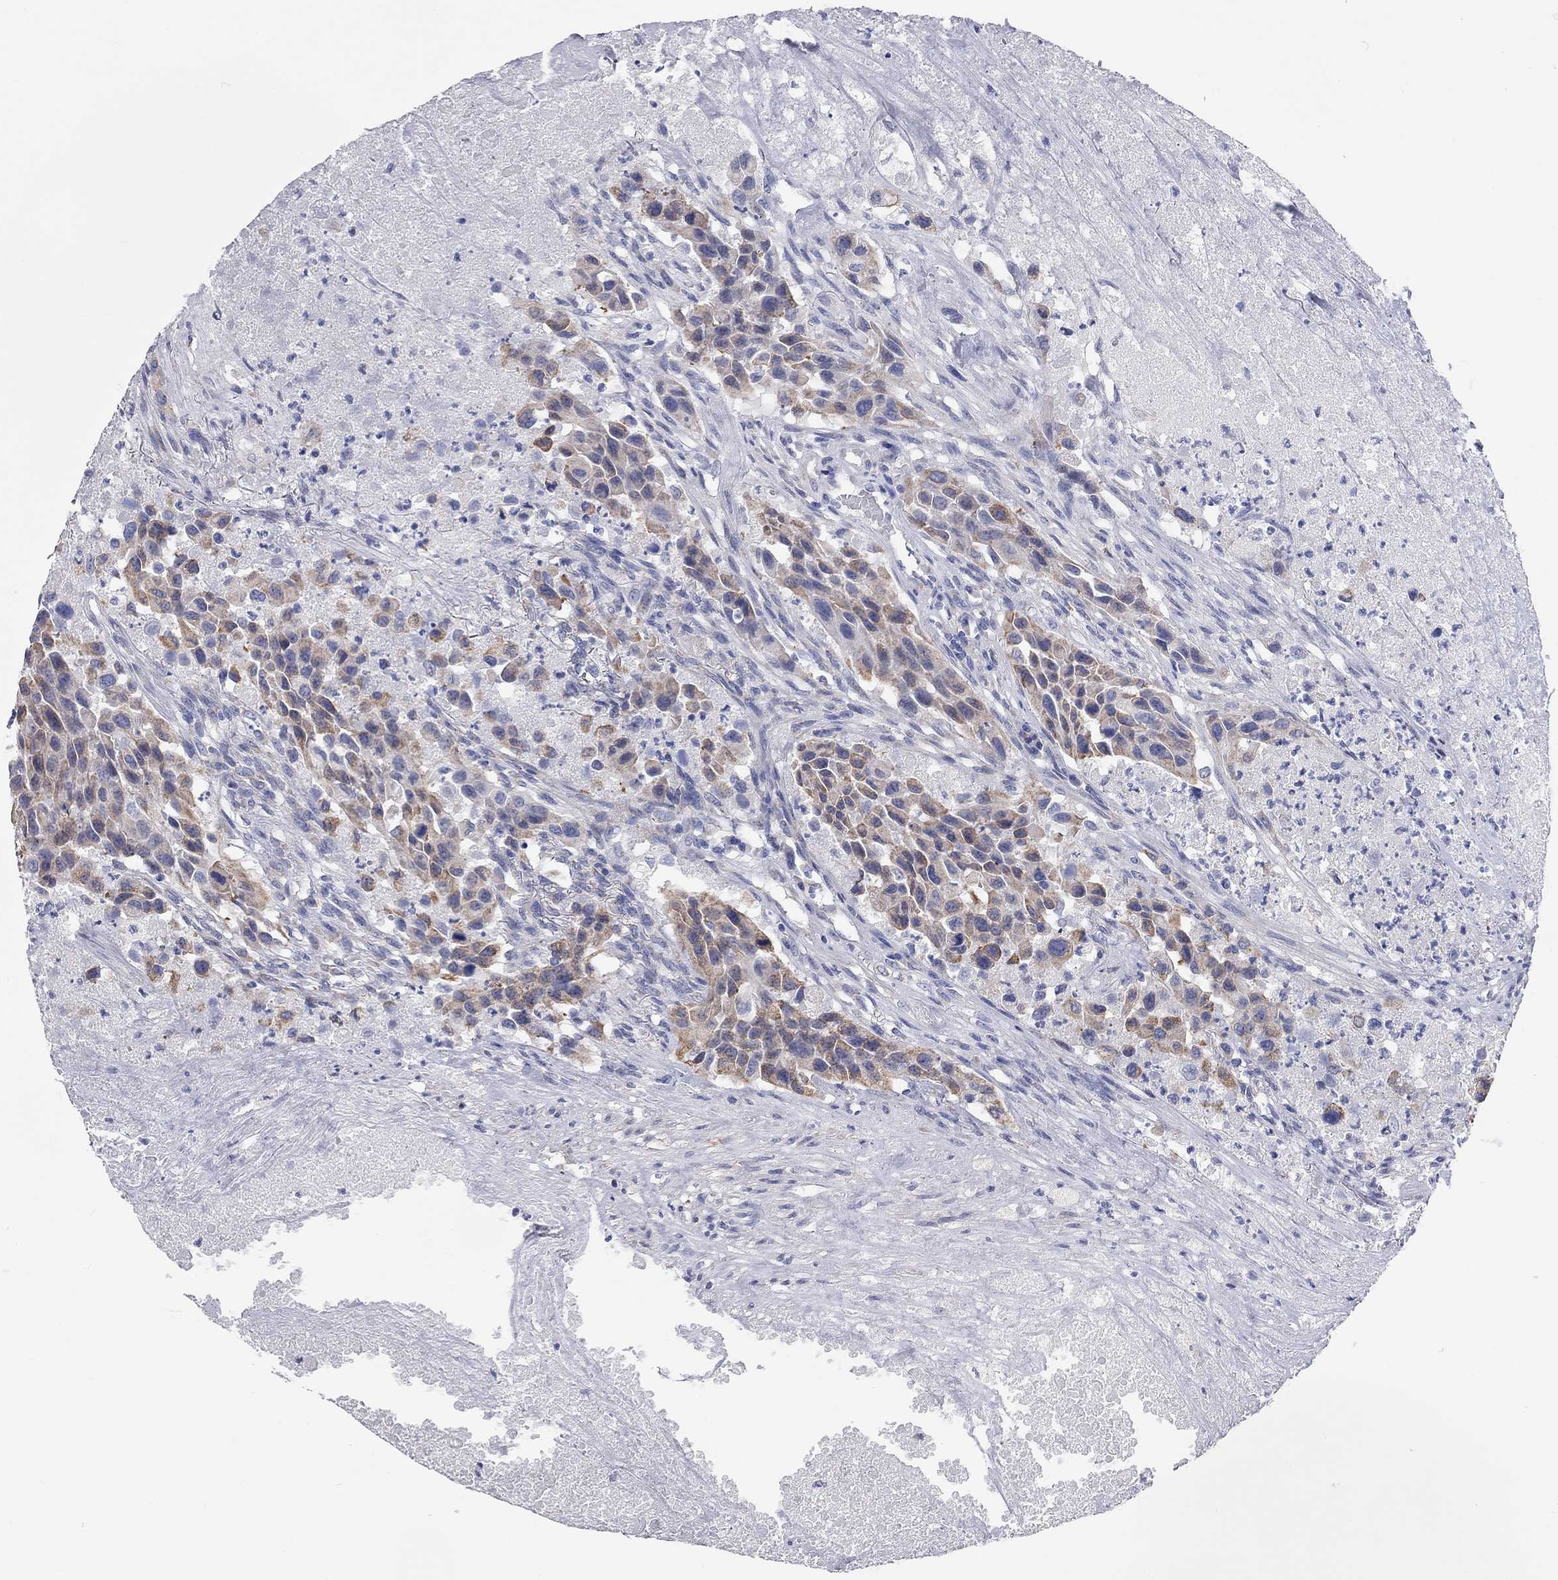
{"staining": {"intensity": "moderate", "quantity": ">75%", "location": "cytoplasmic/membranous"}, "tissue": "urothelial cancer", "cell_type": "Tumor cells", "image_type": "cancer", "snomed": [{"axis": "morphology", "description": "Urothelial carcinoma, High grade"}, {"axis": "topography", "description": "Urinary bladder"}], "caption": "Human urothelial cancer stained for a protein (brown) shows moderate cytoplasmic/membranous positive staining in approximately >75% of tumor cells.", "gene": "XAGE2", "patient": {"sex": "female", "age": 73}}